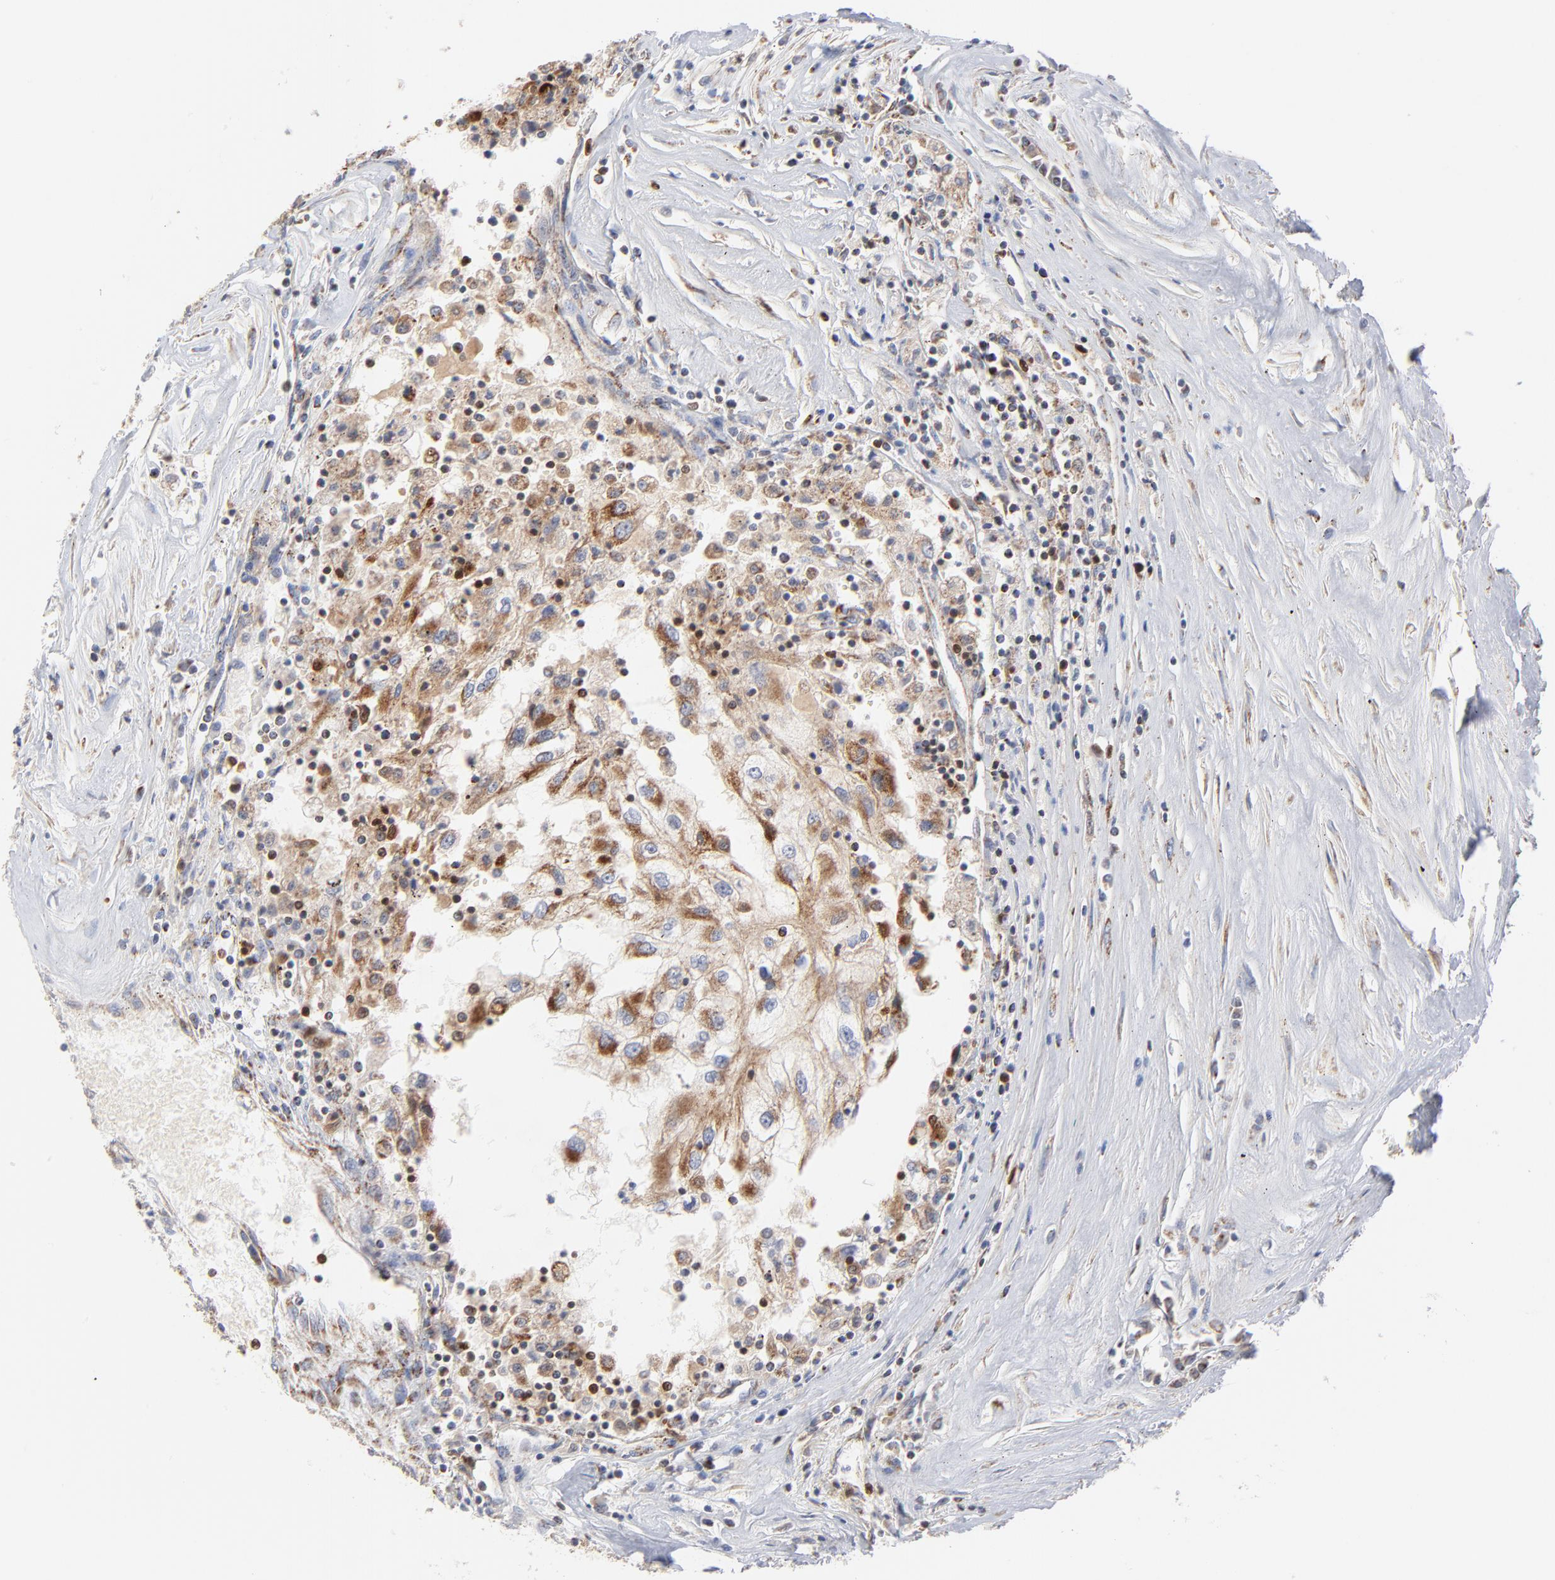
{"staining": {"intensity": "moderate", "quantity": ">75%", "location": "cytoplasmic/membranous"}, "tissue": "renal cancer", "cell_type": "Tumor cells", "image_type": "cancer", "snomed": [{"axis": "morphology", "description": "Normal tissue, NOS"}, {"axis": "morphology", "description": "Adenocarcinoma, NOS"}, {"axis": "topography", "description": "Kidney"}], "caption": "This micrograph reveals immunohistochemistry (IHC) staining of human adenocarcinoma (renal), with medium moderate cytoplasmic/membranous positivity in about >75% of tumor cells.", "gene": "DIABLO", "patient": {"sex": "male", "age": 71}}